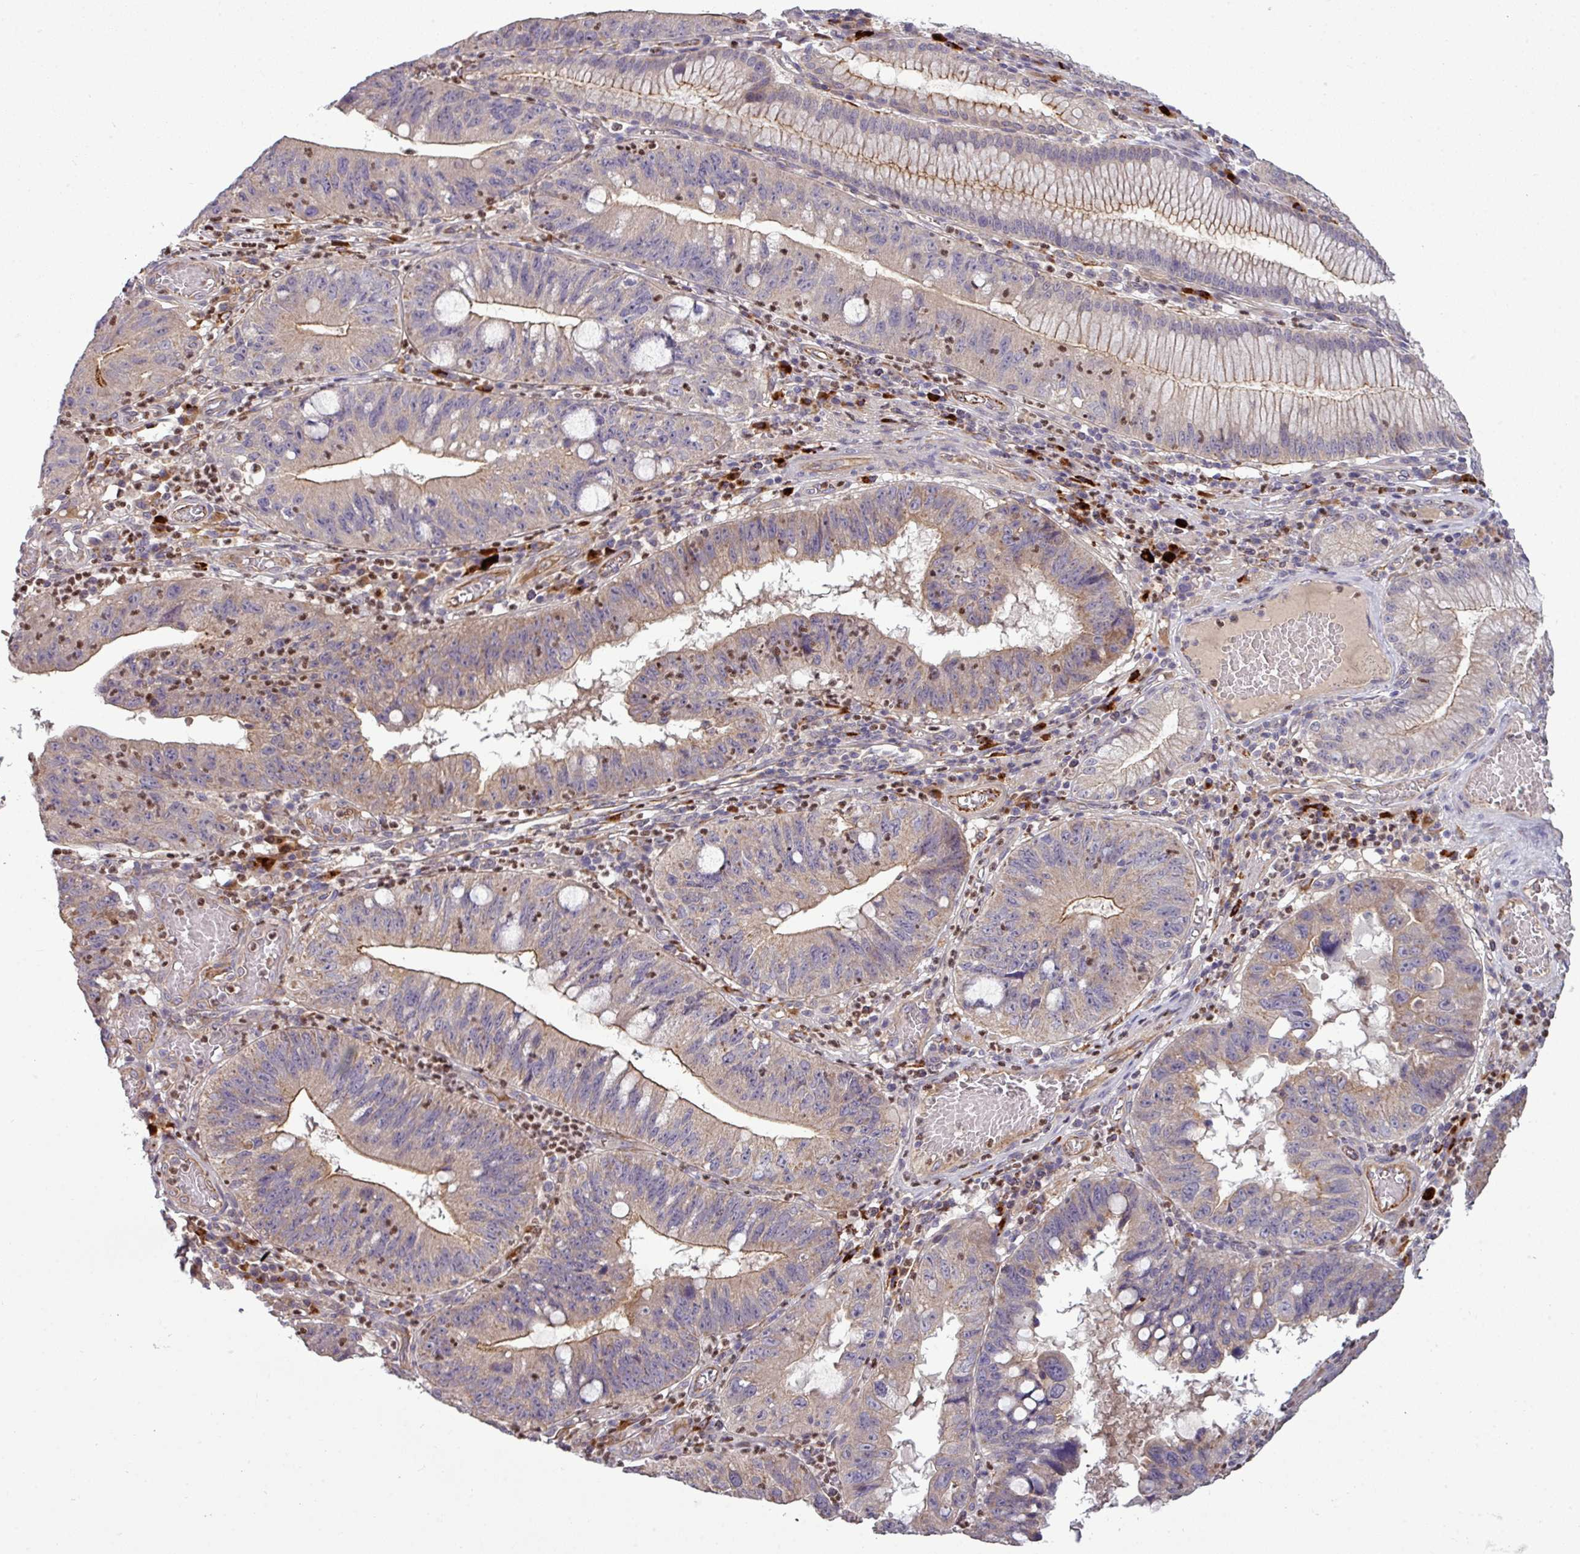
{"staining": {"intensity": "moderate", "quantity": "25%-75%", "location": "cytoplasmic/membranous"}, "tissue": "stomach cancer", "cell_type": "Tumor cells", "image_type": "cancer", "snomed": [{"axis": "morphology", "description": "Adenocarcinoma, NOS"}, {"axis": "topography", "description": "Stomach"}], "caption": "Stomach cancer stained for a protein demonstrates moderate cytoplasmic/membranous positivity in tumor cells.", "gene": "PAPLN", "patient": {"sex": "male", "age": 59}}